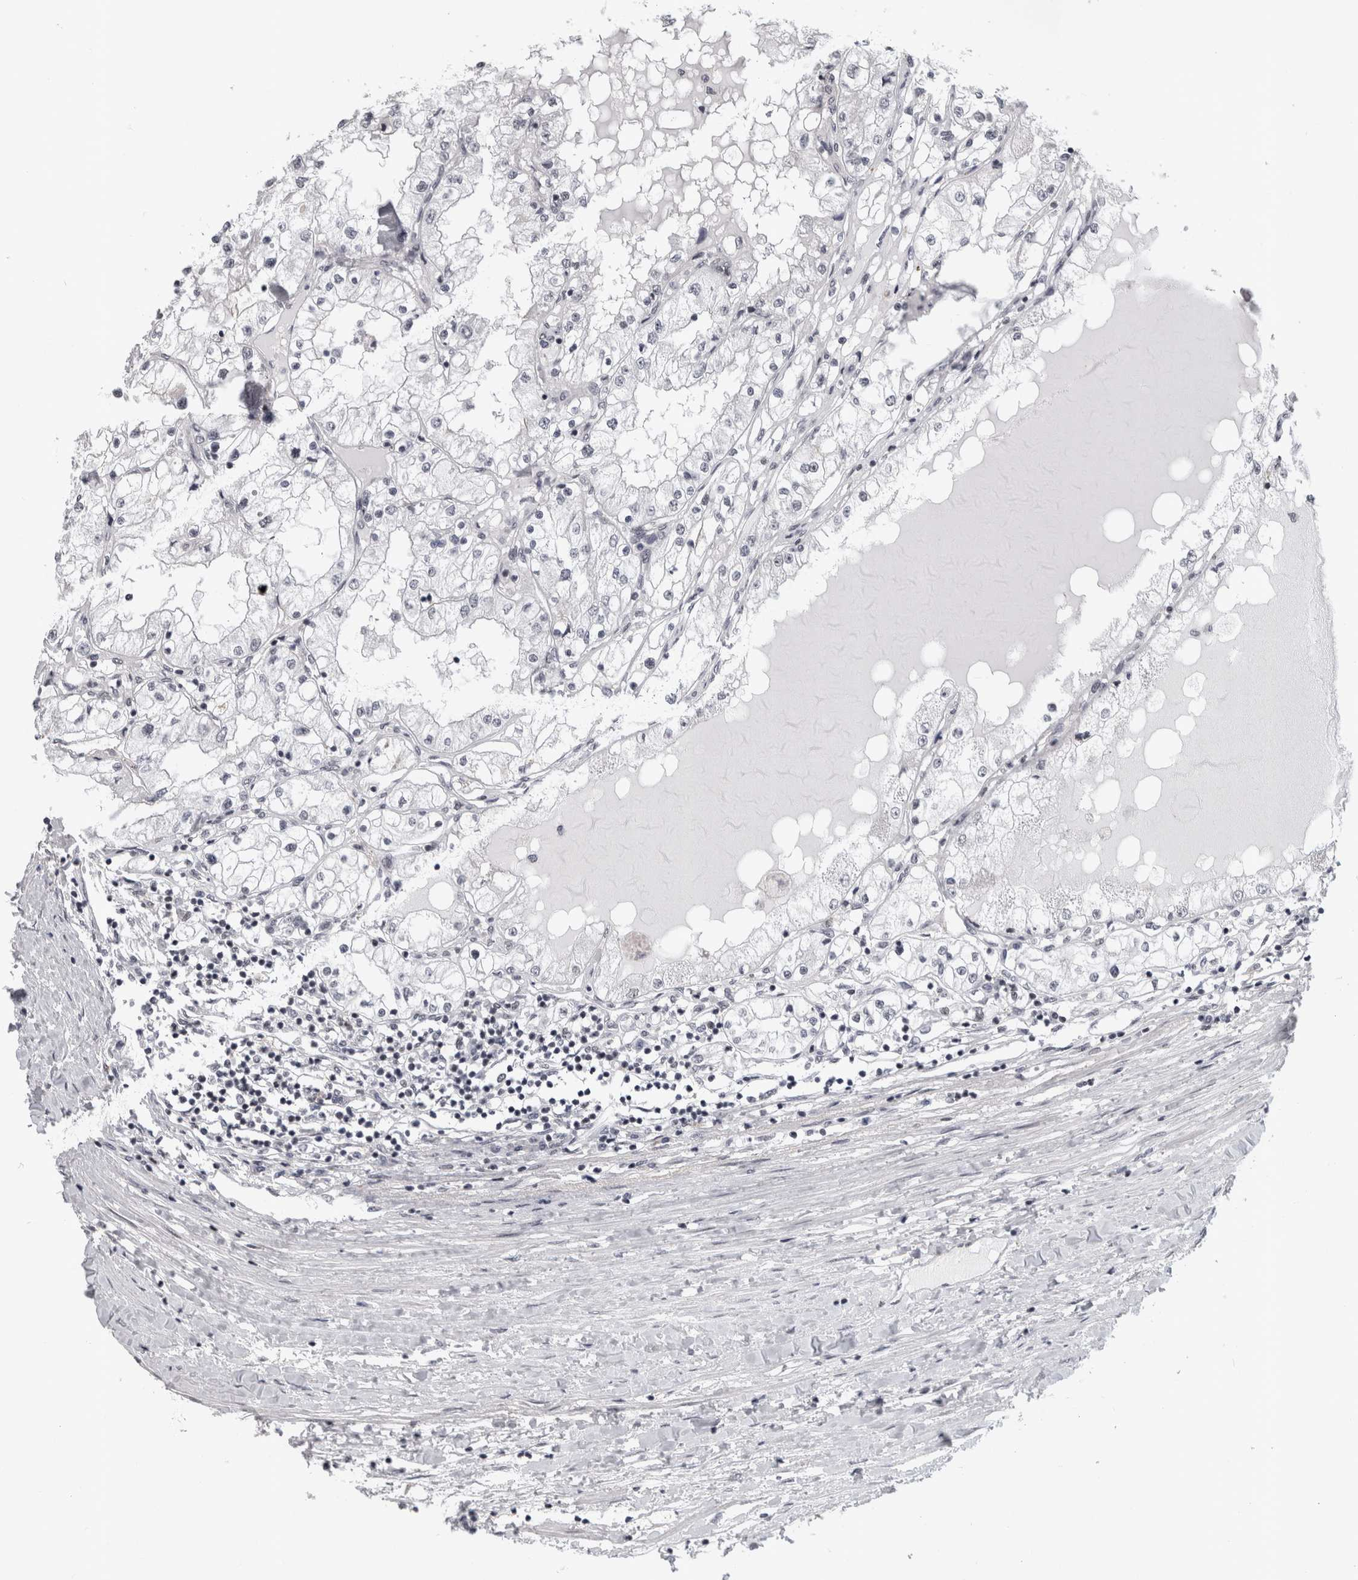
{"staining": {"intensity": "negative", "quantity": "none", "location": "none"}, "tissue": "renal cancer", "cell_type": "Tumor cells", "image_type": "cancer", "snomed": [{"axis": "morphology", "description": "Adenocarcinoma, NOS"}, {"axis": "topography", "description": "Kidney"}], "caption": "Immunohistochemical staining of human renal cancer displays no significant positivity in tumor cells. (Brightfield microscopy of DAB (3,3'-diaminobenzidine) immunohistochemistry (IHC) at high magnification).", "gene": "ARID4B", "patient": {"sex": "male", "age": 68}}